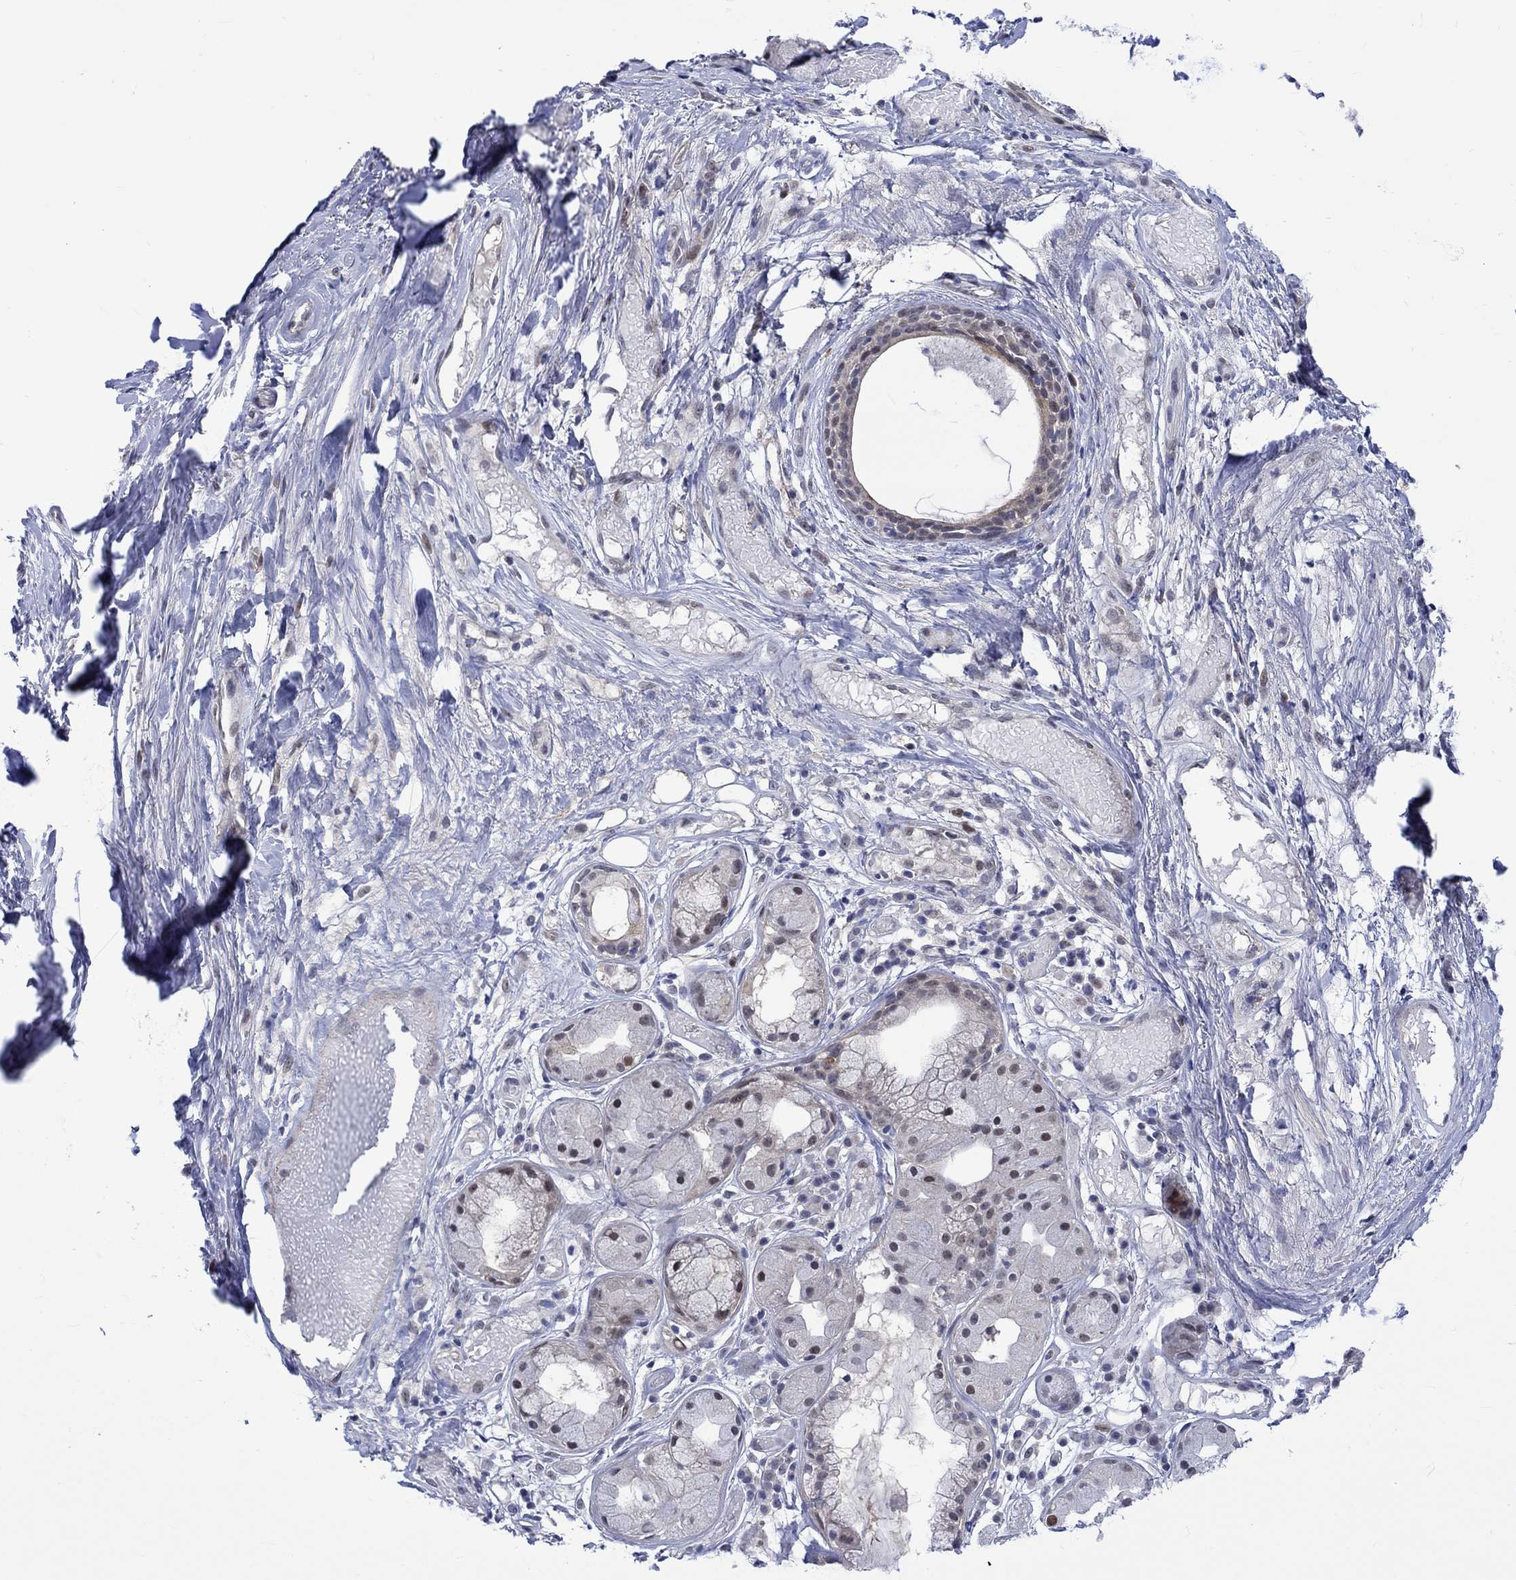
{"staining": {"intensity": "negative", "quantity": "none", "location": "none"}, "tissue": "adipose tissue", "cell_type": "Adipocytes", "image_type": "normal", "snomed": [{"axis": "morphology", "description": "Normal tissue, NOS"}, {"axis": "topography", "description": "Cartilage tissue"}], "caption": "DAB immunohistochemical staining of benign adipose tissue displays no significant expression in adipocytes. (DAB (3,3'-diaminobenzidine) immunohistochemistry visualized using brightfield microscopy, high magnification).", "gene": "E2F8", "patient": {"sex": "male", "age": 62}}